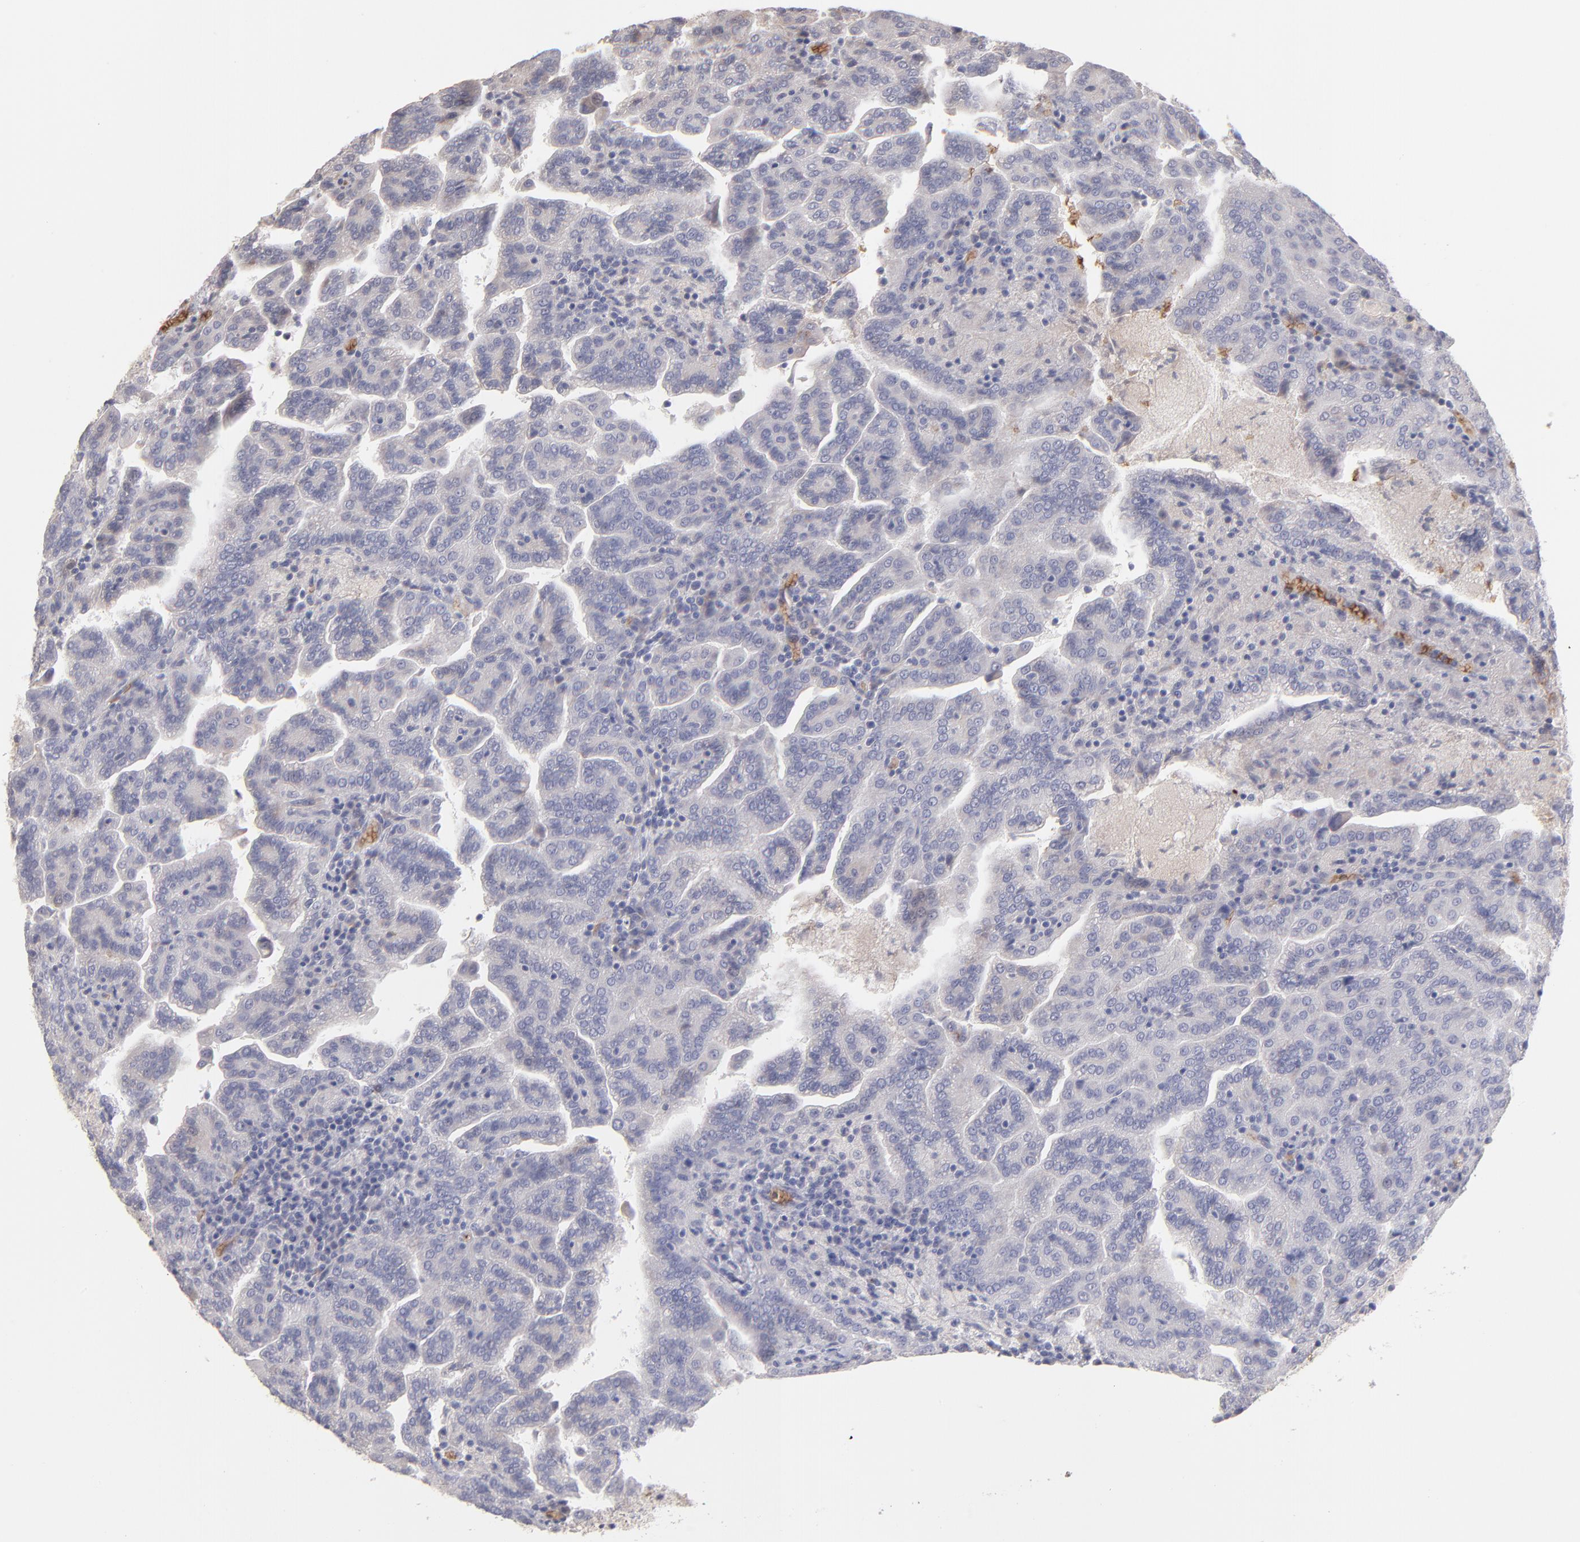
{"staining": {"intensity": "negative", "quantity": "none", "location": "none"}, "tissue": "renal cancer", "cell_type": "Tumor cells", "image_type": "cancer", "snomed": [{"axis": "morphology", "description": "Adenocarcinoma, NOS"}, {"axis": "topography", "description": "Kidney"}], "caption": "A photomicrograph of renal cancer (adenocarcinoma) stained for a protein displays no brown staining in tumor cells.", "gene": "F13B", "patient": {"sex": "male", "age": 61}}